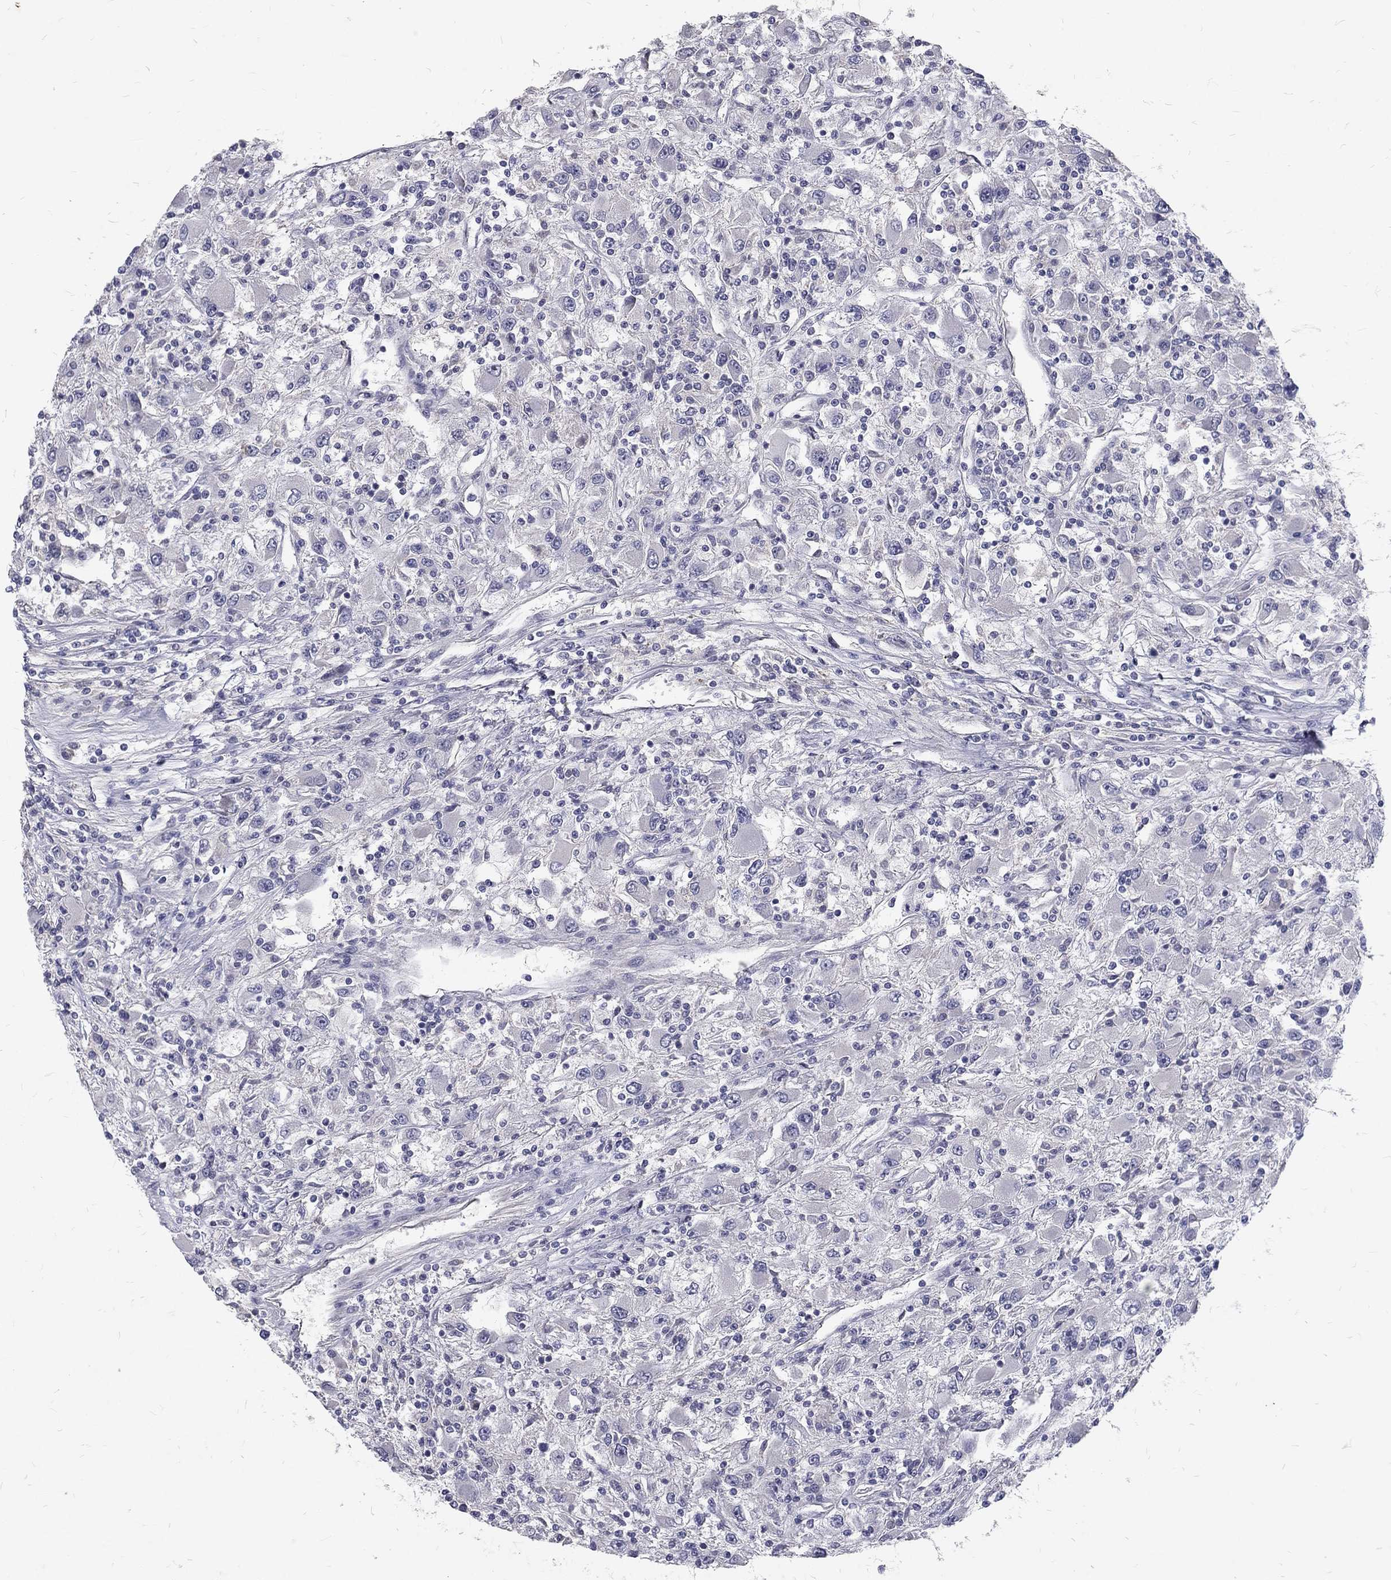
{"staining": {"intensity": "negative", "quantity": "none", "location": "none"}, "tissue": "renal cancer", "cell_type": "Tumor cells", "image_type": "cancer", "snomed": [{"axis": "morphology", "description": "Adenocarcinoma, NOS"}, {"axis": "topography", "description": "Kidney"}], "caption": "Immunohistochemical staining of adenocarcinoma (renal) shows no significant positivity in tumor cells.", "gene": "NOS1", "patient": {"sex": "female", "age": 67}}